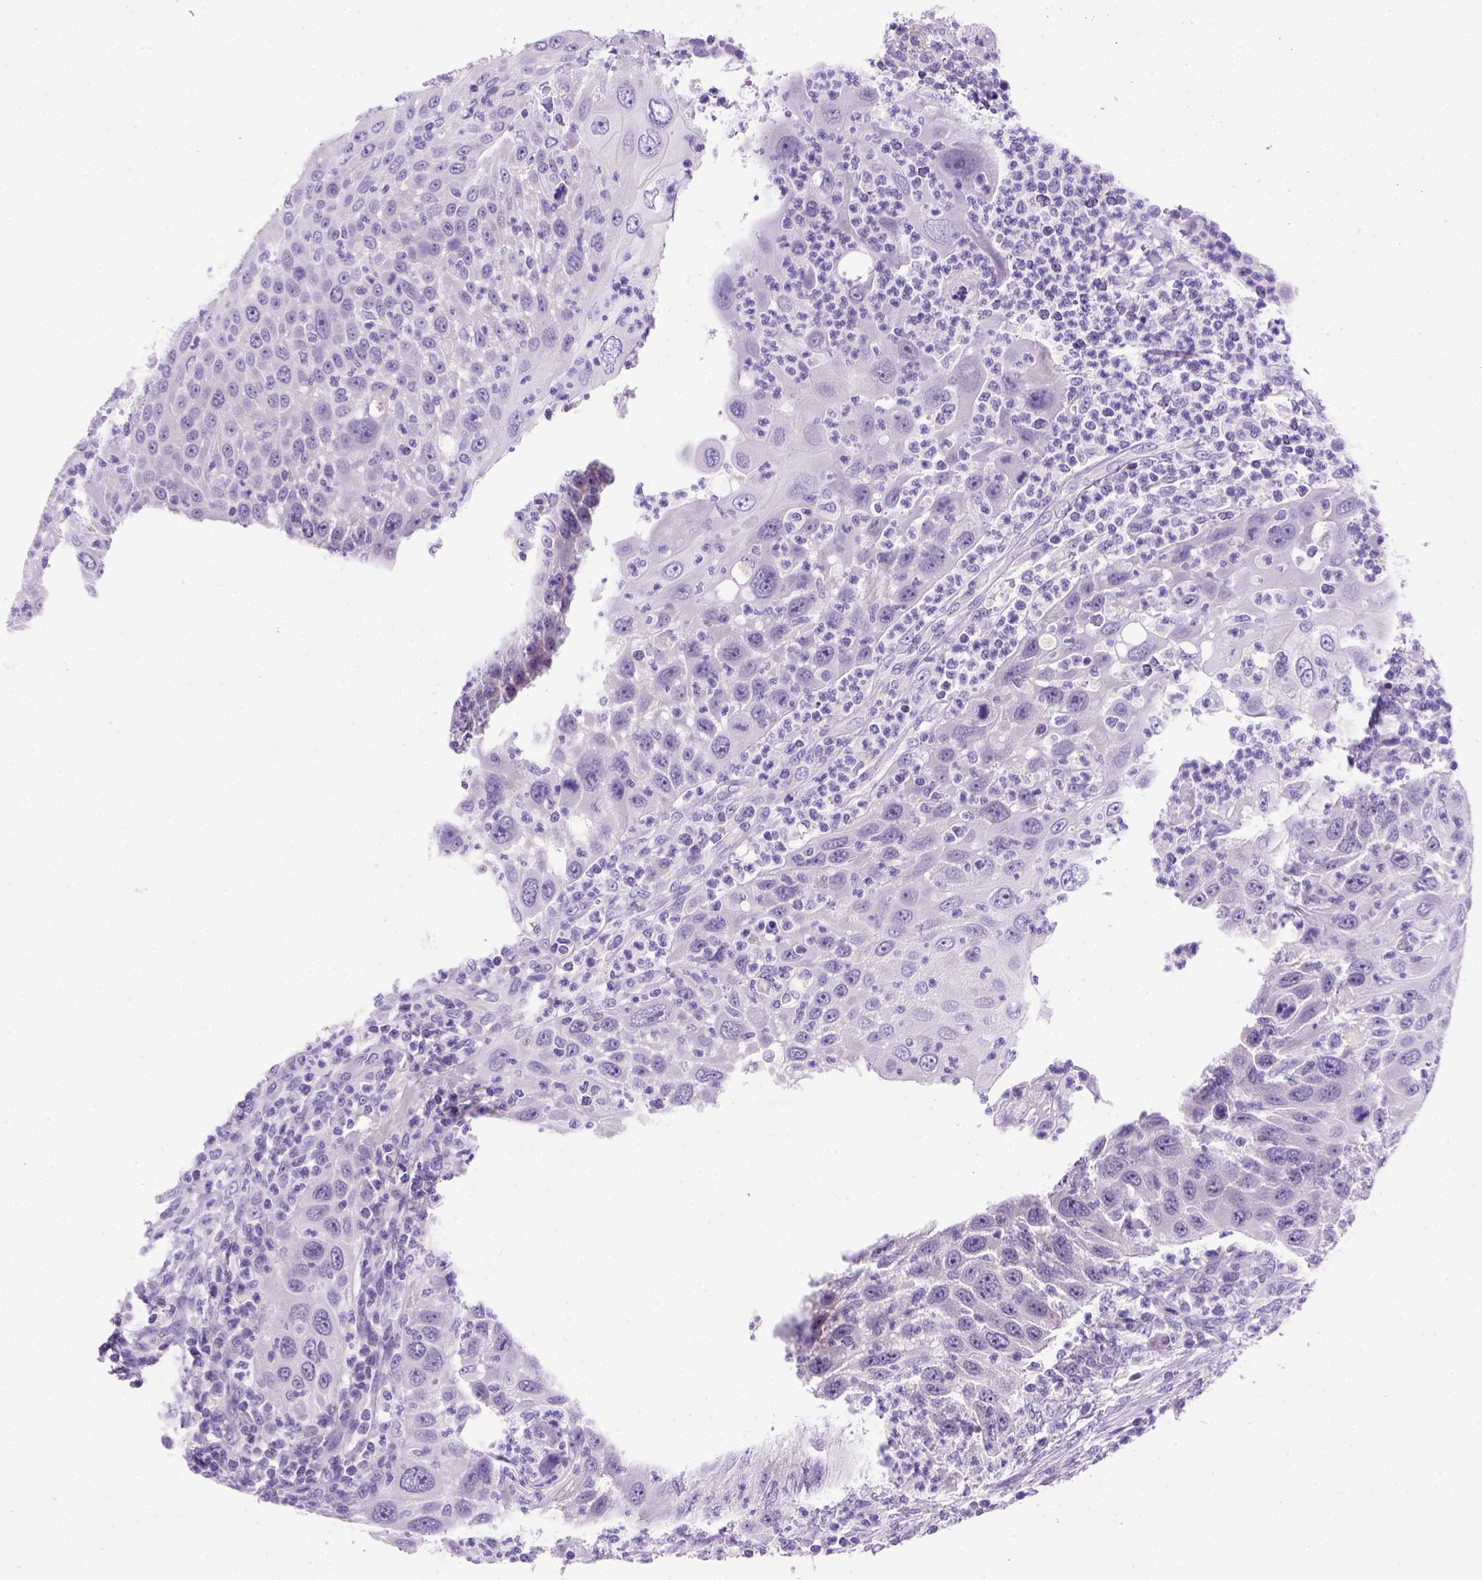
{"staining": {"intensity": "negative", "quantity": "none", "location": "none"}, "tissue": "head and neck cancer", "cell_type": "Tumor cells", "image_type": "cancer", "snomed": [{"axis": "morphology", "description": "Squamous cell carcinoma, NOS"}, {"axis": "topography", "description": "Head-Neck"}], "caption": "Tumor cells are negative for brown protein staining in squamous cell carcinoma (head and neck). (DAB (3,3'-diaminobenzidine) immunohistochemistry (IHC) with hematoxylin counter stain).", "gene": "FOXI1", "patient": {"sex": "male", "age": 69}}